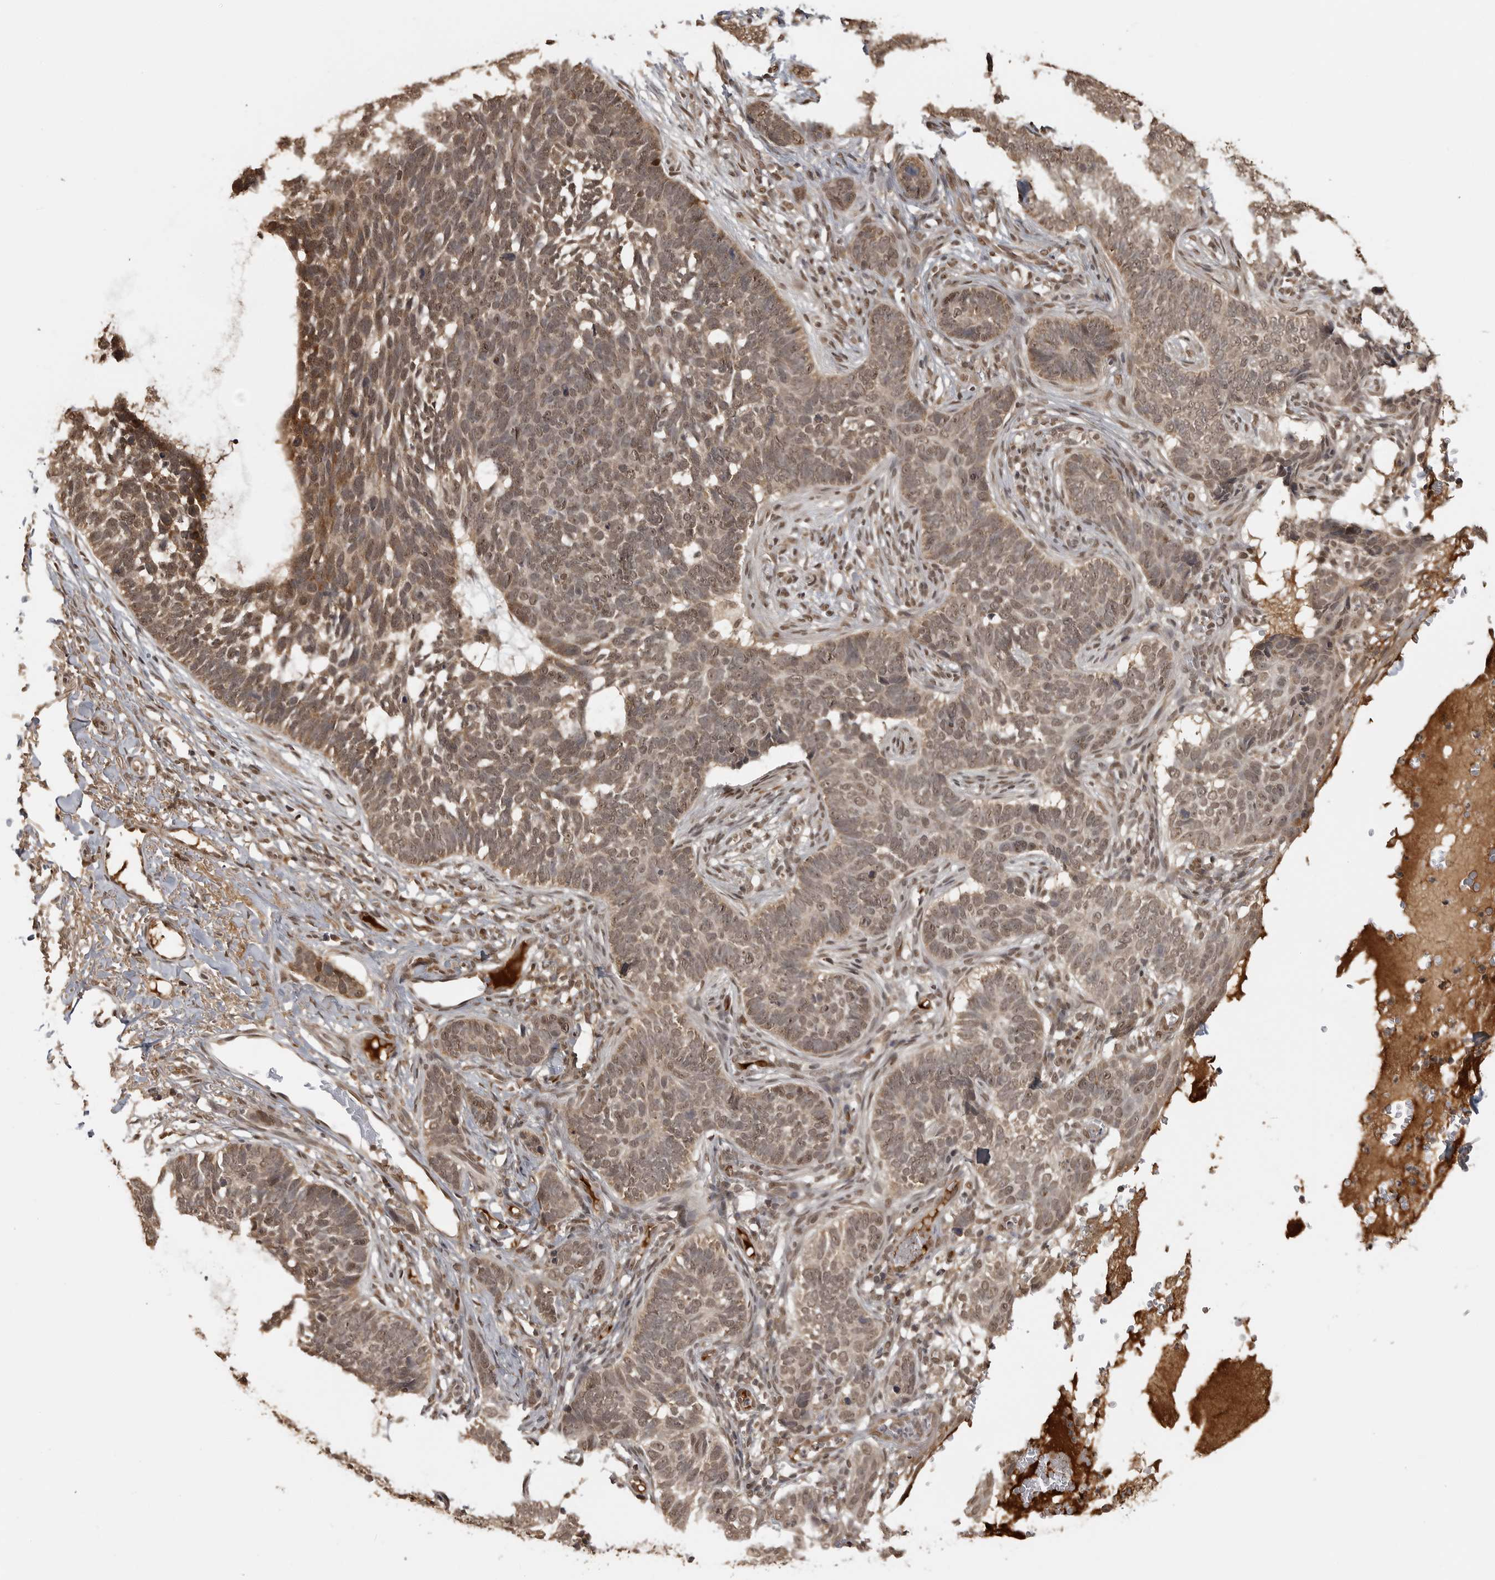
{"staining": {"intensity": "weak", "quantity": ">75%", "location": "nuclear"}, "tissue": "skin cancer", "cell_type": "Tumor cells", "image_type": "cancer", "snomed": [{"axis": "morphology", "description": "Normal tissue, NOS"}, {"axis": "morphology", "description": "Basal cell carcinoma"}, {"axis": "topography", "description": "Skin"}], "caption": "Skin cancer (basal cell carcinoma) stained with IHC shows weak nuclear staining in about >75% of tumor cells.", "gene": "CLOCK", "patient": {"sex": "male", "age": 77}}